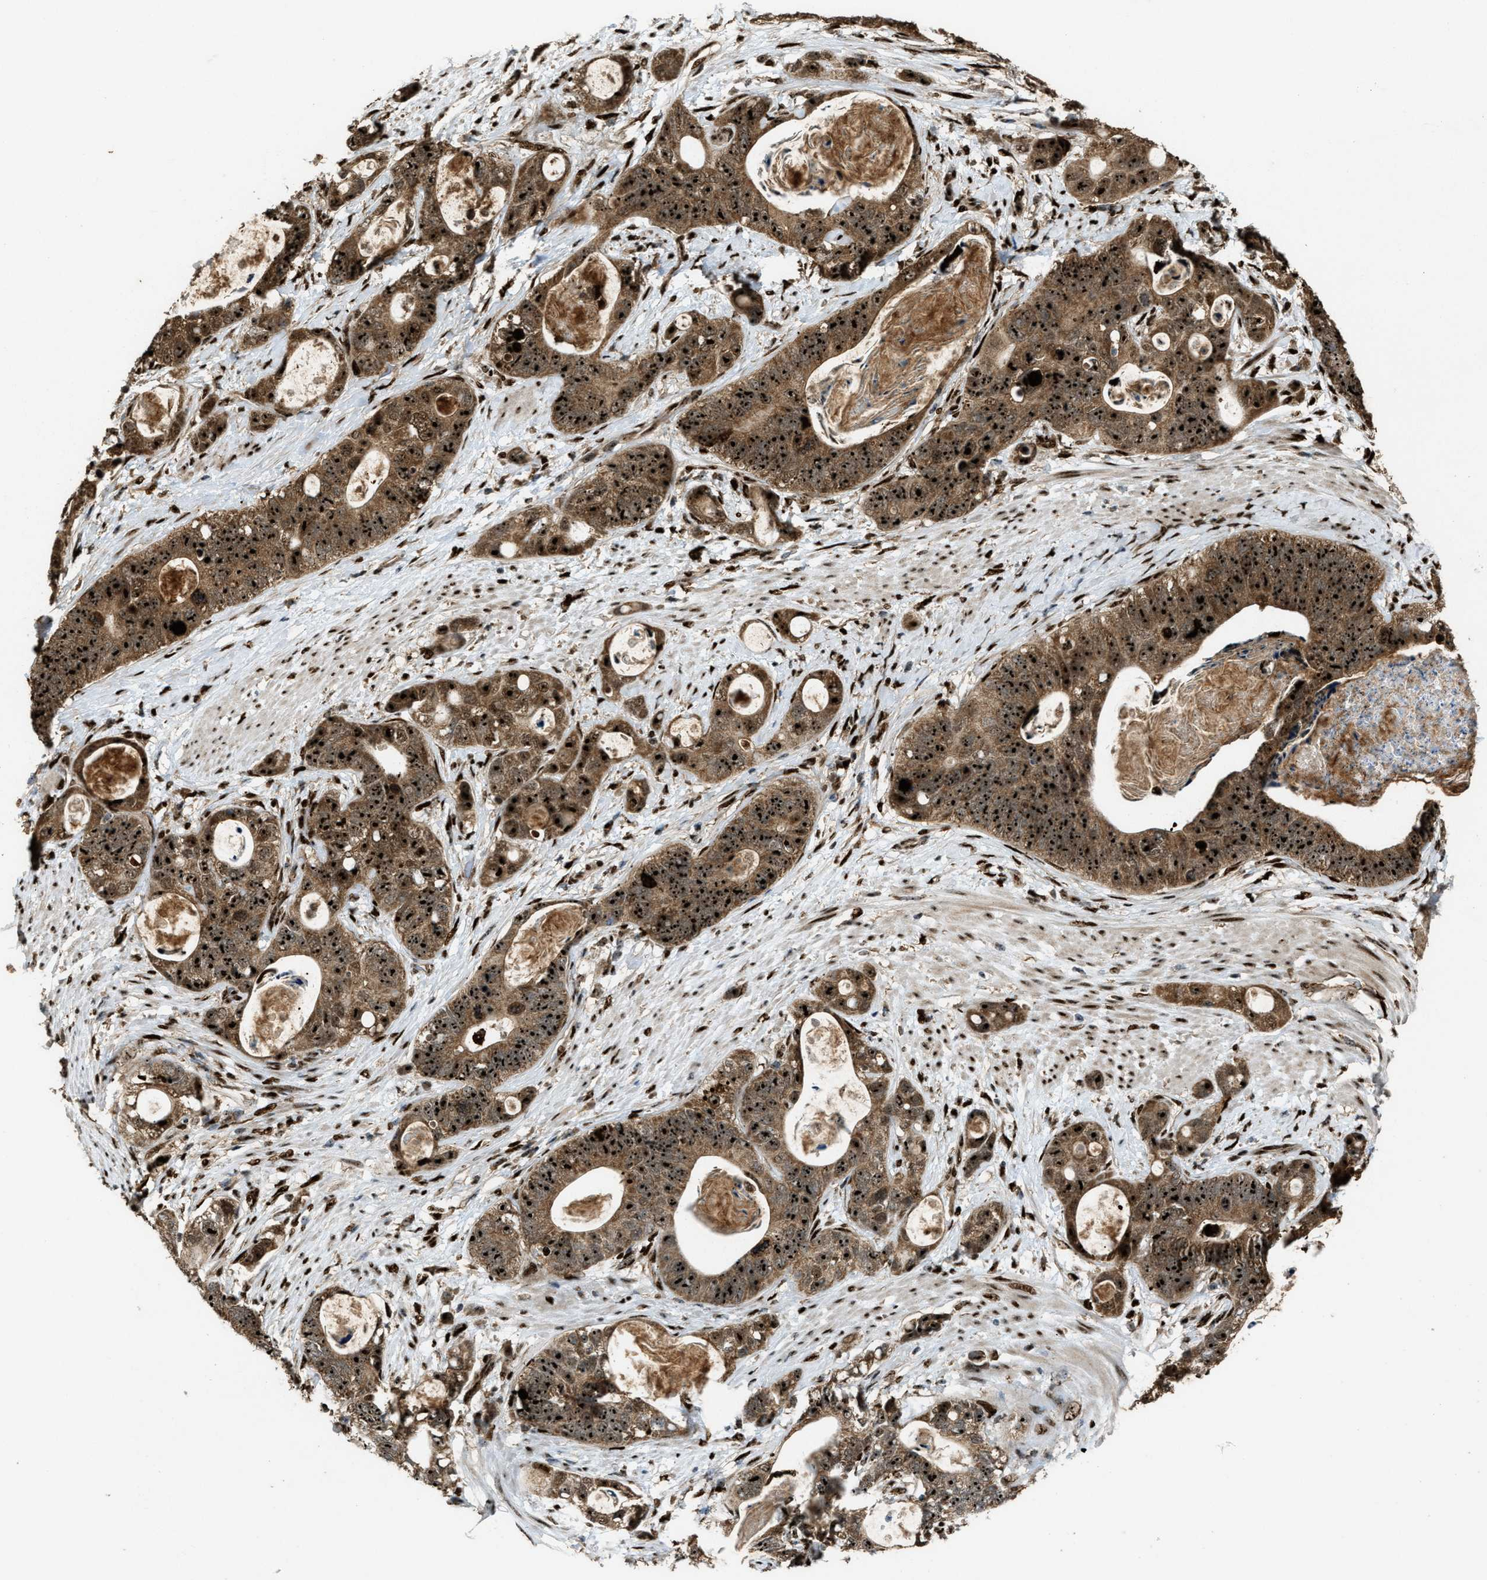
{"staining": {"intensity": "strong", "quantity": ">75%", "location": "cytoplasmic/membranous,nuclear"}, "tissue": "stomach cancer", "cell_type": "Tumor cells", "image_type": "cancer", "snomed": [{"axis": "morphology", "description": "Normal tissue, NOS"}, {"axis": "morphology", "description": "Adenocarcinoma, NOS"}, {"axis": "topography", "description": "Stomach"}], "caption": "The micrograph exhibits immunohistochemical staining of stomach cancer. There is strong cytoplasmic/membranous and nuclear positivity is appreciated in approximately >75% of tumor cells.", "gene": "ZNF687", "patient": {"sex": "female", "age": 89}}